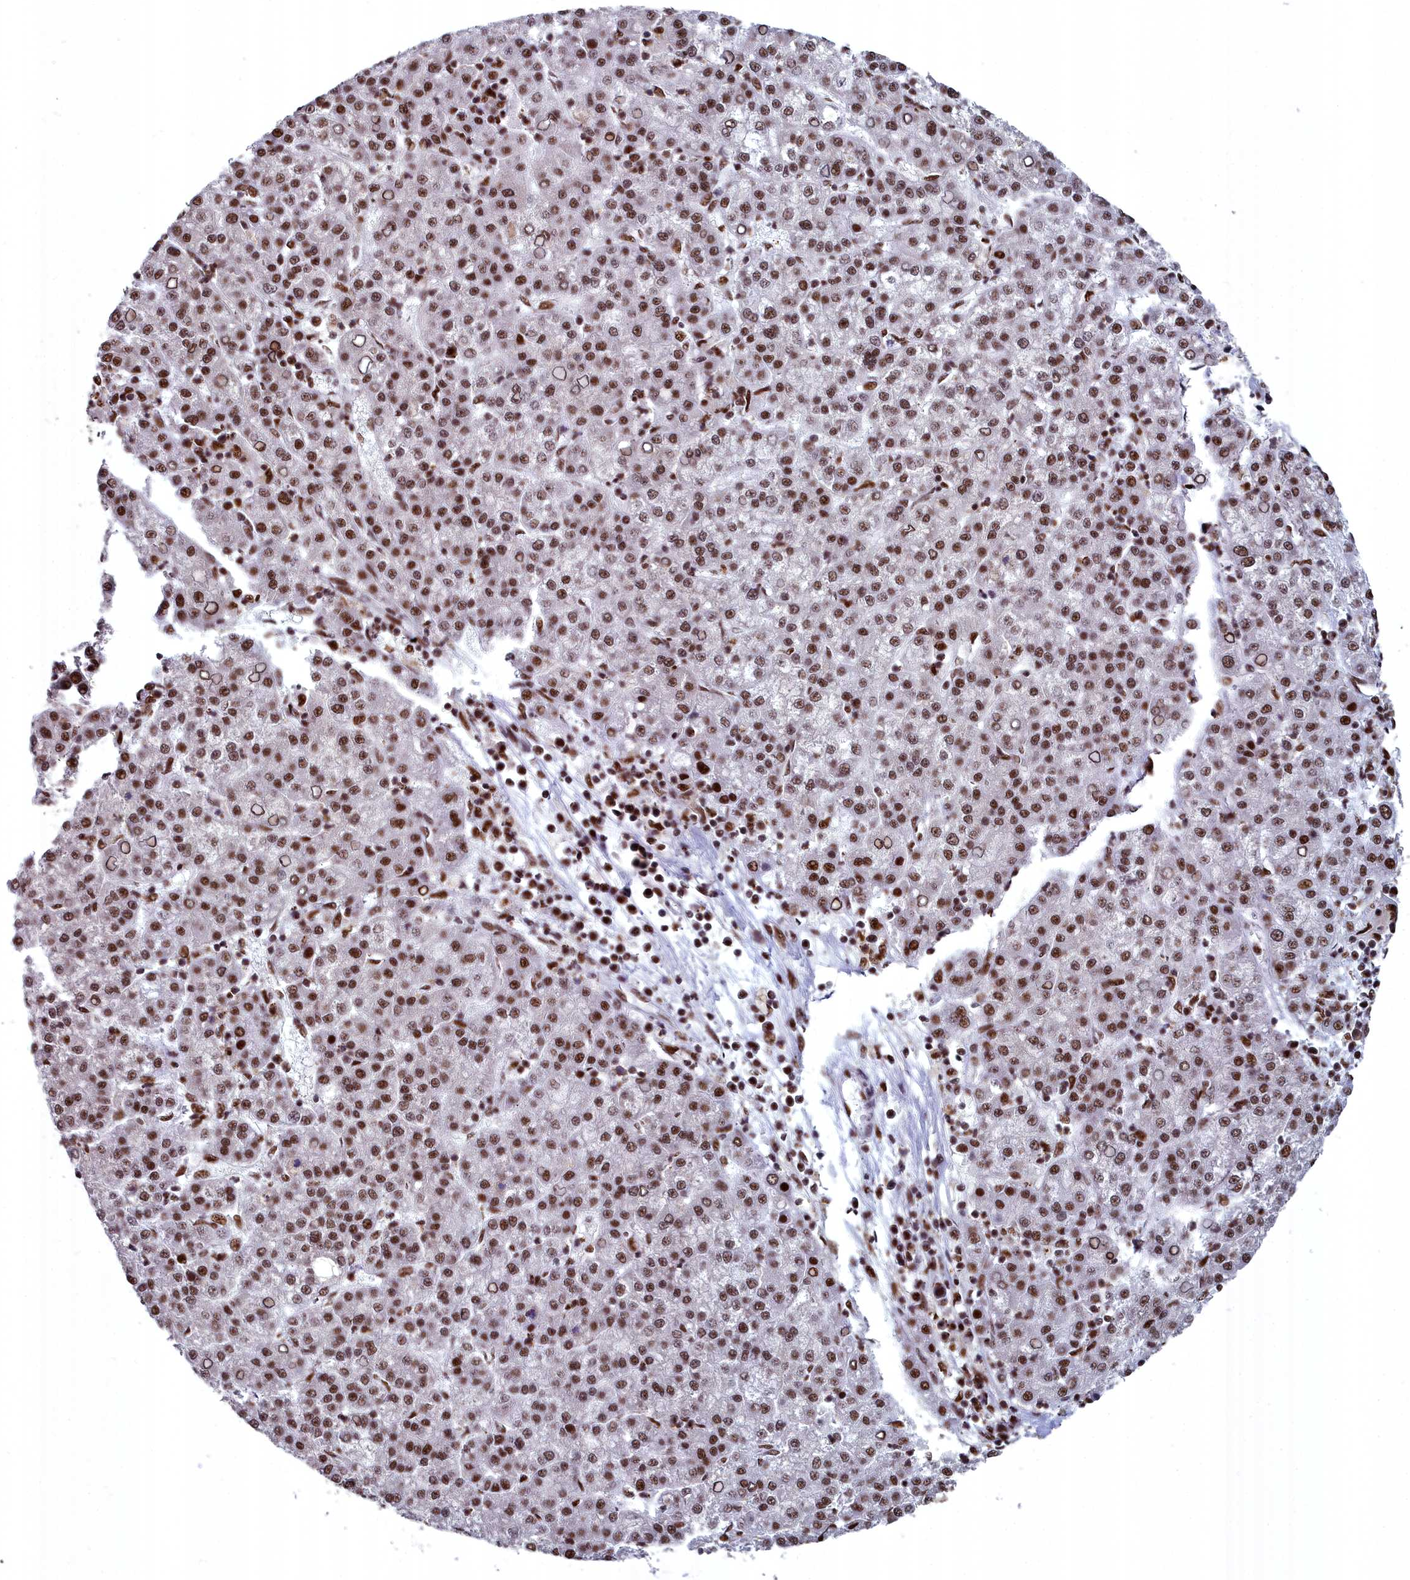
{"staining": {"intensity": "strong", "quantity": ">75%", "location": "nuclear"}, "tissue": "liver cancer", "cell_type": "Tumor cells", "image_type": "cancer", "snomed": [{"axis": "morphology", "description": "Carcinoma, Hepatocellular, NOS"}, {"axis": "topography", "description": "Liver"}], "caption": "Immunohistochemistry of hepatocellular carcinoma (liver) displays high levels of strong nuclear positivity in about >75% of tumor cells. (DAB IHC, brown staining for protein, blue staining for nuclei).", "gene": "SF3B3", "patient": {"sex": "female", "age": 58}}